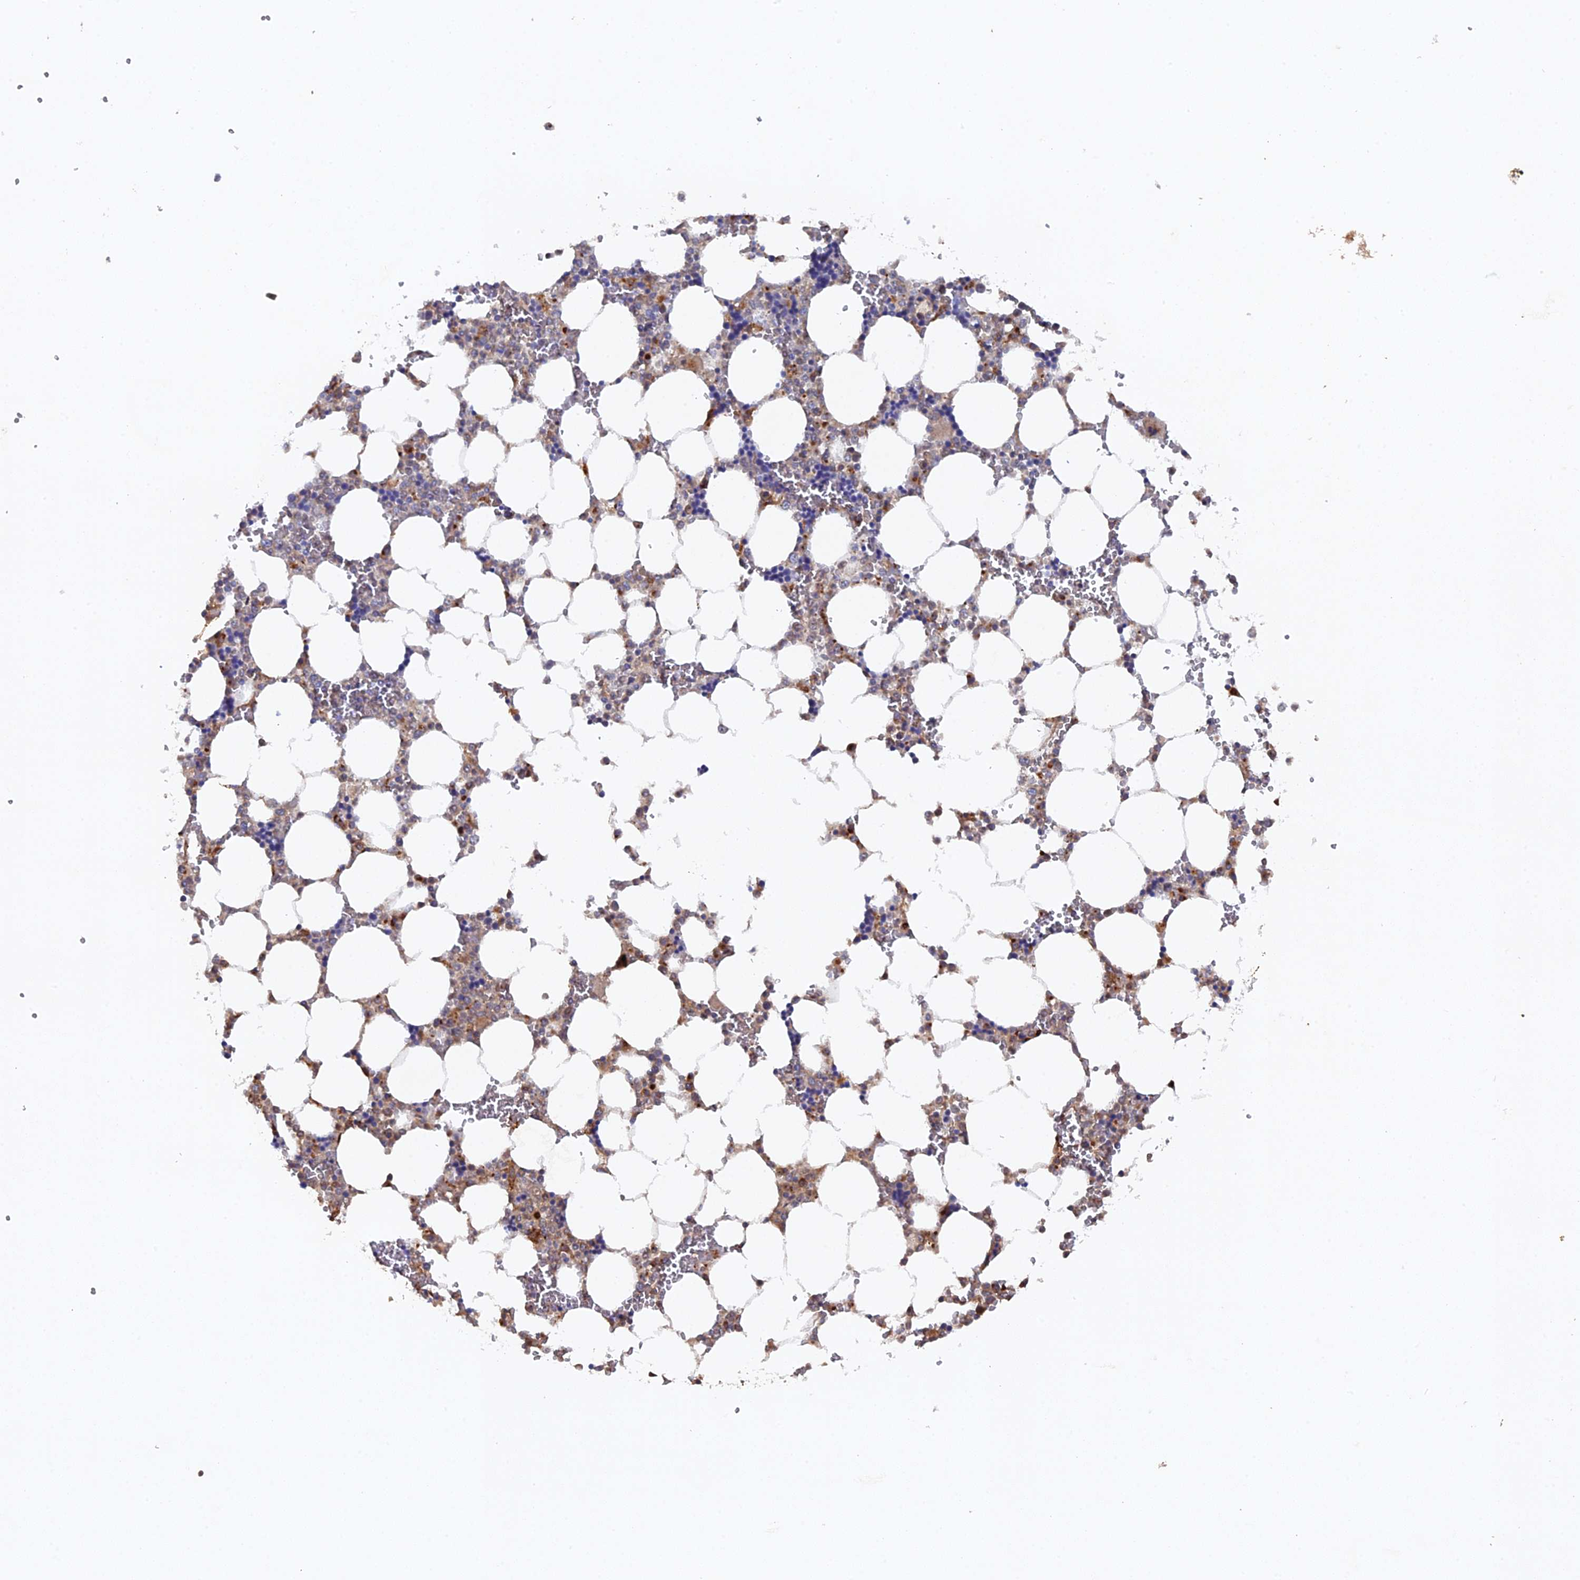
{"staining": {"intensity": "strong", "quantity": "25%-75%", "location": "cytoplasmic/membranous"}, "tissue": "bone marrow", "cell_type": "Hematopoietic cells", "image_type": "normal", "snomed": [{"axis": "morphology", "description": "Normal tissue, NOS"}, {"axis": "topography", "description": "Bone marrow"}], "caption": "DAB (3,3'-diaminobenzidine) immunohistochemical staining of normal bone marrow displays strong cytoplasmic/membranous protein staining in about 25%-75% of hematopoietic cells.", "gene": "VPS37C", "patient": {"sex": "male", "age": 64}}